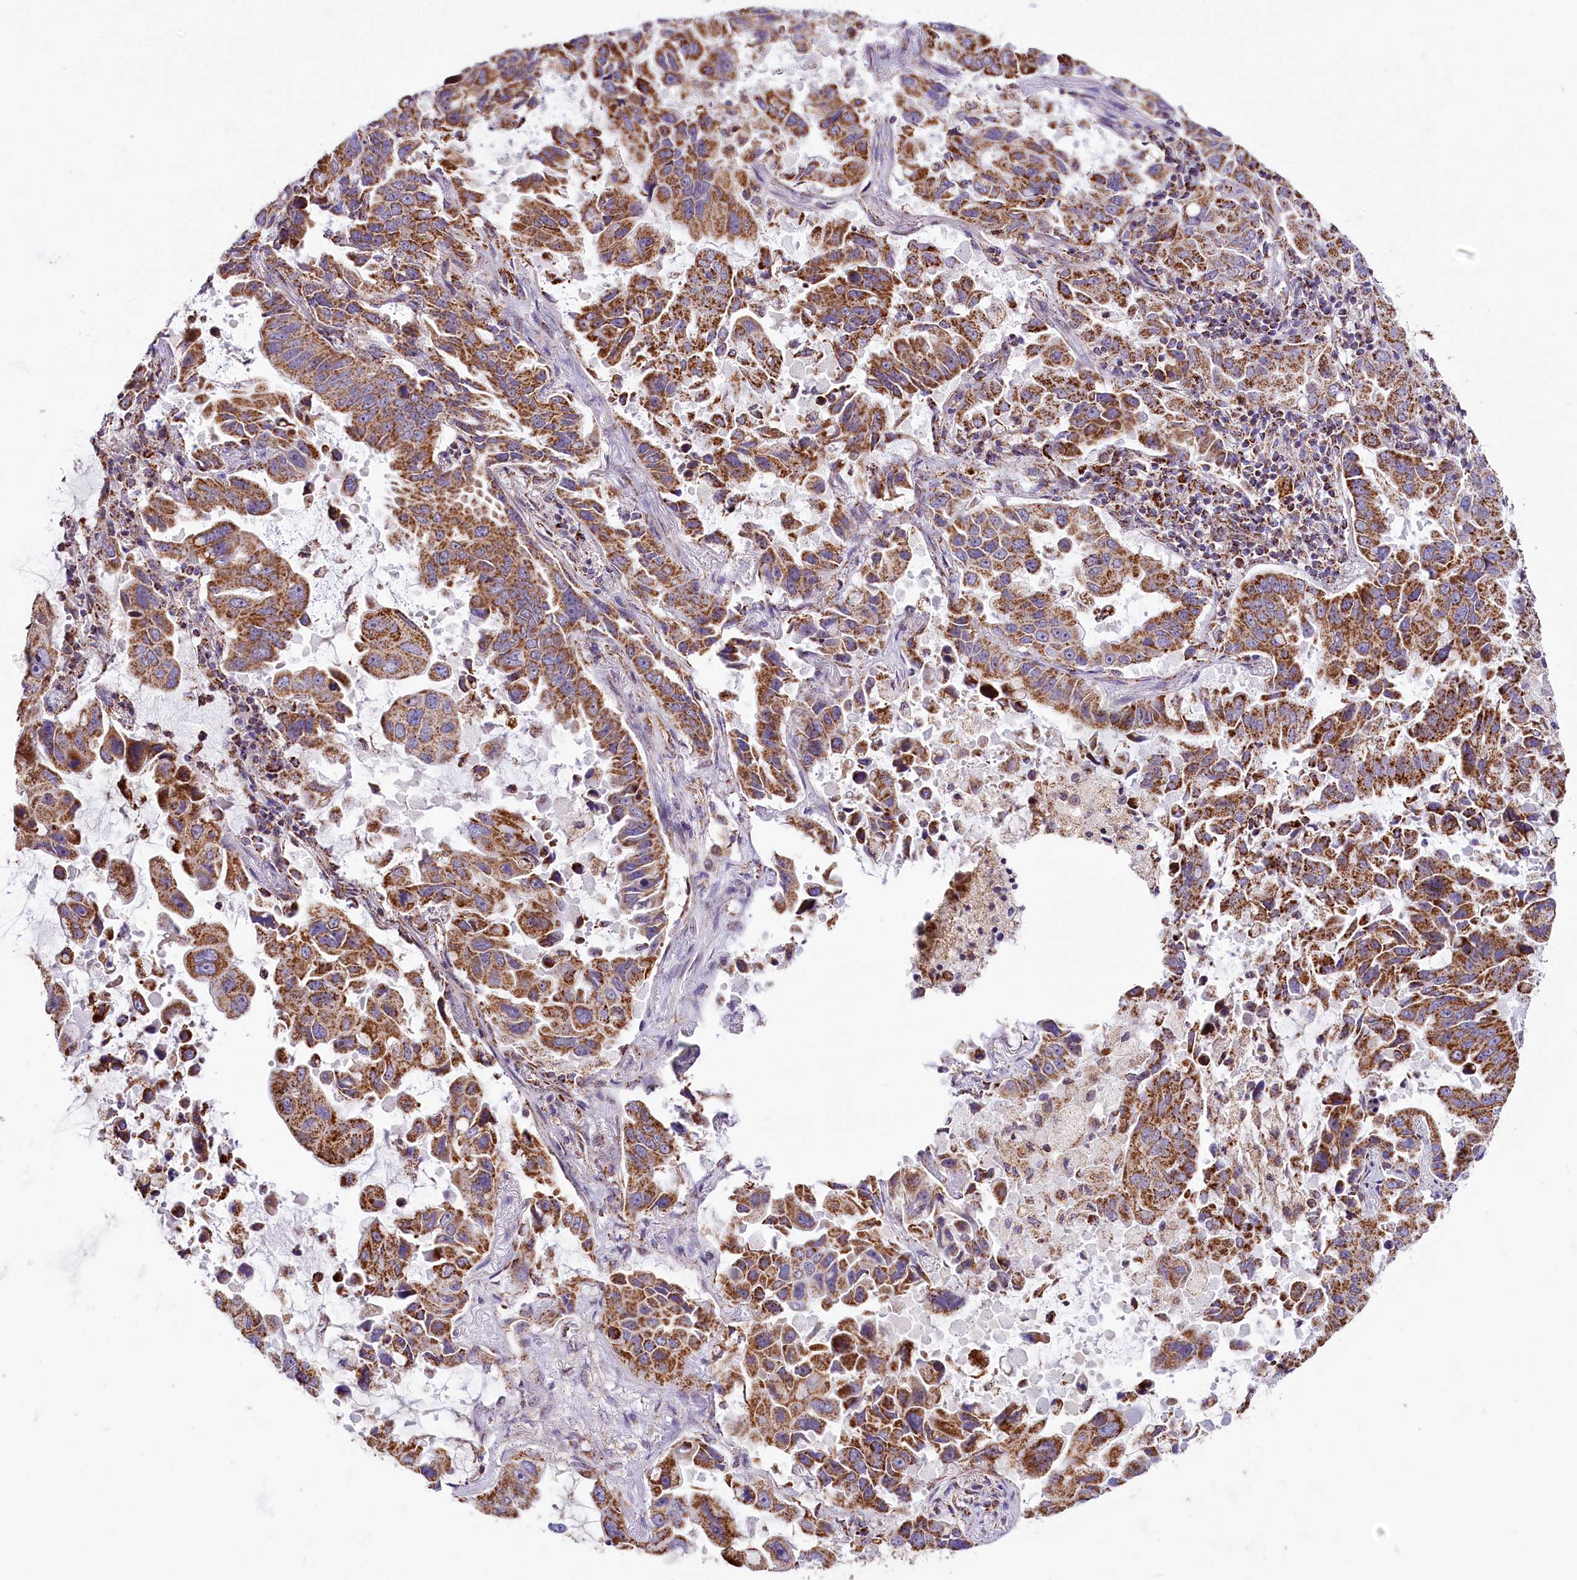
{"staining": {"intensity": "moderate", "quantity": ">75%", "location": "cytoplasmic/membranous"}, "tissue": "lung cancer", "cell_type": "Tumor cells", "image_type": "cancer", "snomed": [{"axis": "morphology", "description": "Adenocarcinoma, NOS"}, {"axis": "topography", "description": "Lung"}], "caption": "DAB (3,3'-diaminobenzidine) immunohistochemical staining of lung adenocarcinoma displays moderate cytoplasmic/membranous protein positivity in approximately >75% of tumor cells.", "gene": "NDUFA8", "patient": {"sex": "male", "age": 64}}